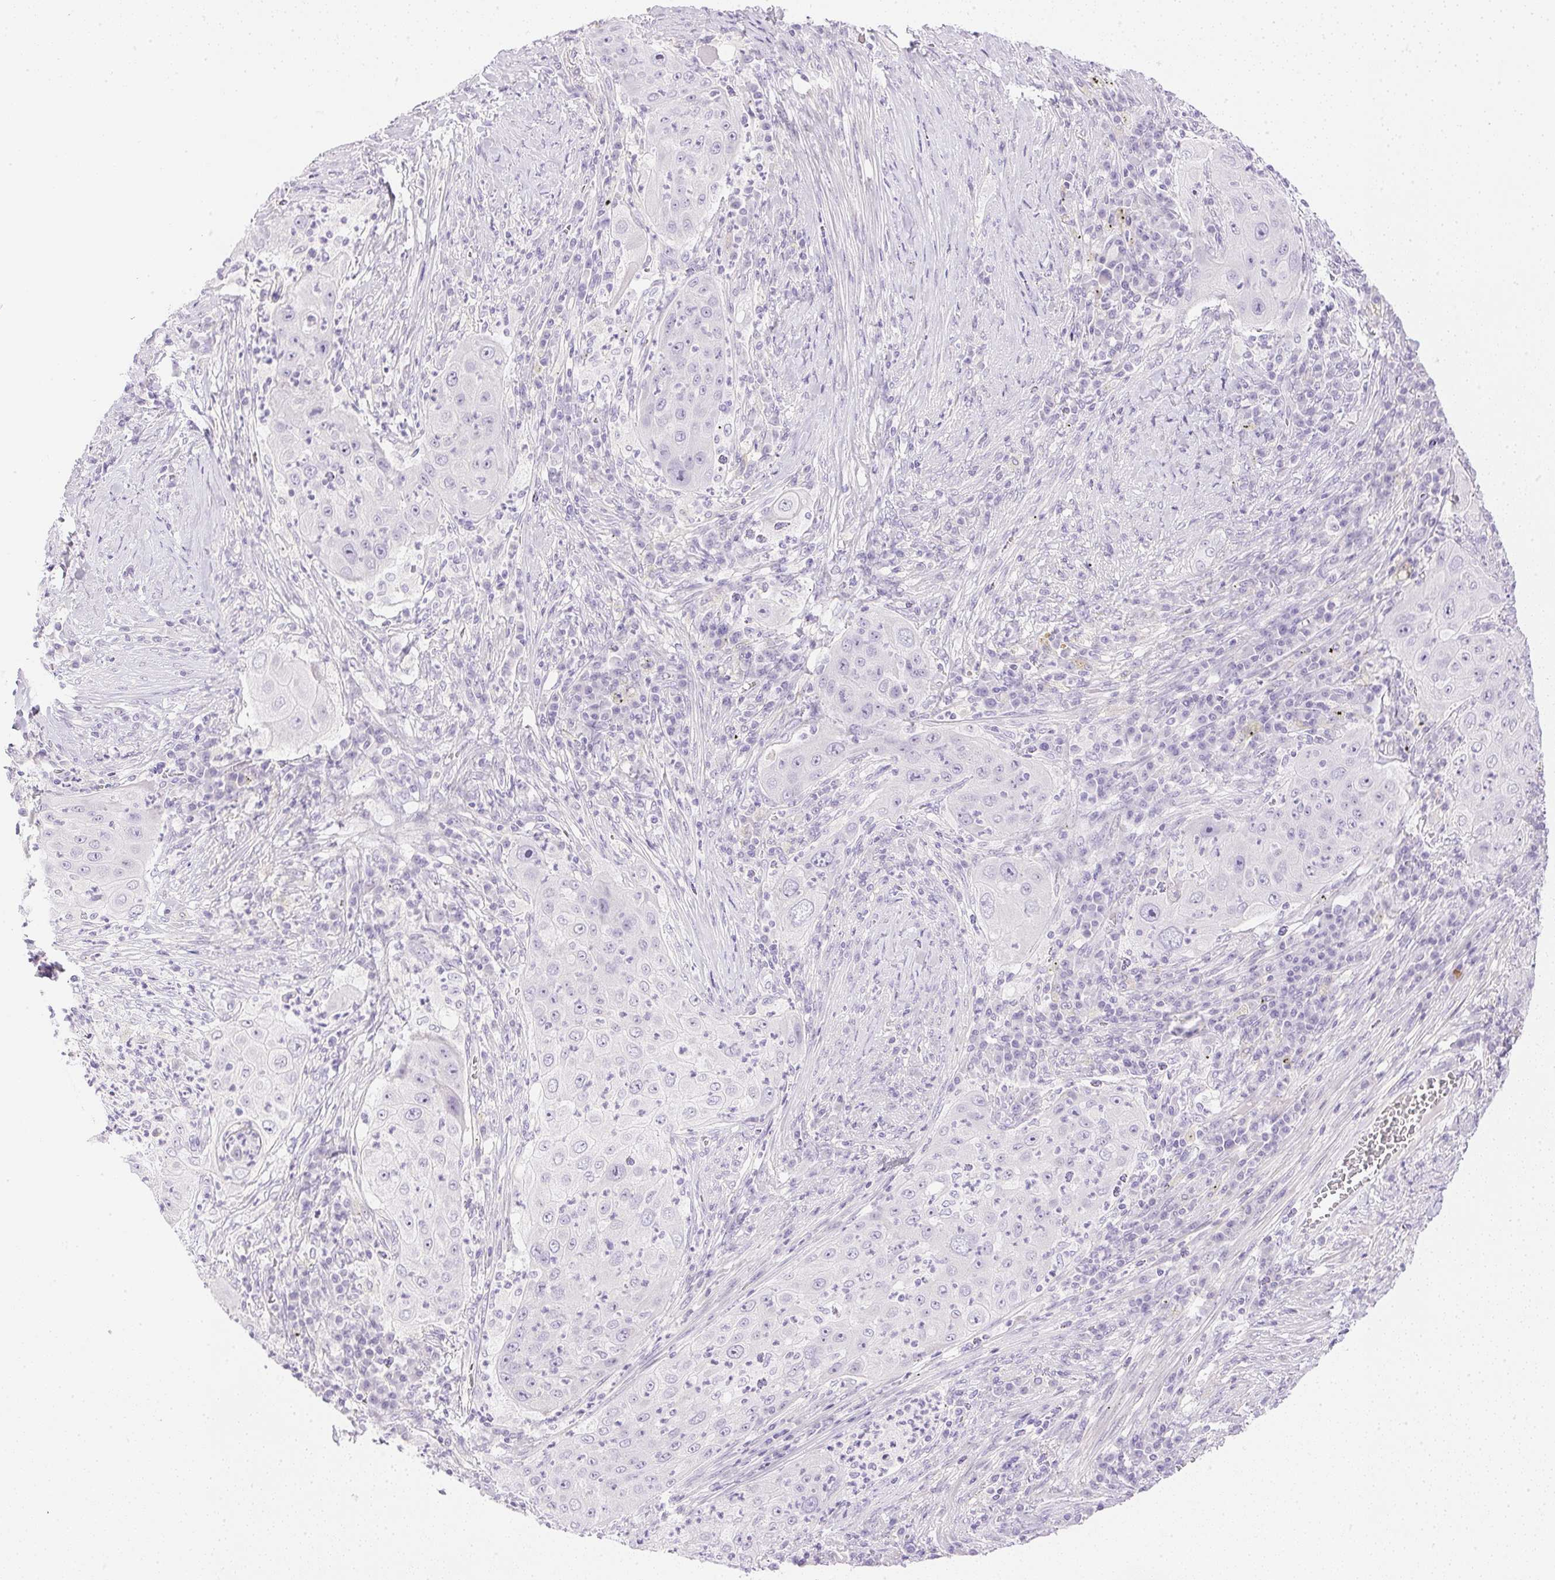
{"staining": {"intensity": "negative", "quantity": "none", "location": "none"}, "tissue": "lung cancer", "cell_type": "Tumor cells", "image_type": "cancer", "snomed": [{"axis": "morphology", "description": "Squamous cell carcinoma, NOS"}, {"axis": "topography", "description": "Lung"}], "caption": "This is a histopathology image of immunohistochemistry staining of lung cancer (squamous cell carcinoma), which shows no expression in tumor cells.", "gene": "CTRL", "patient": {"sex": "female", "age": 59}}